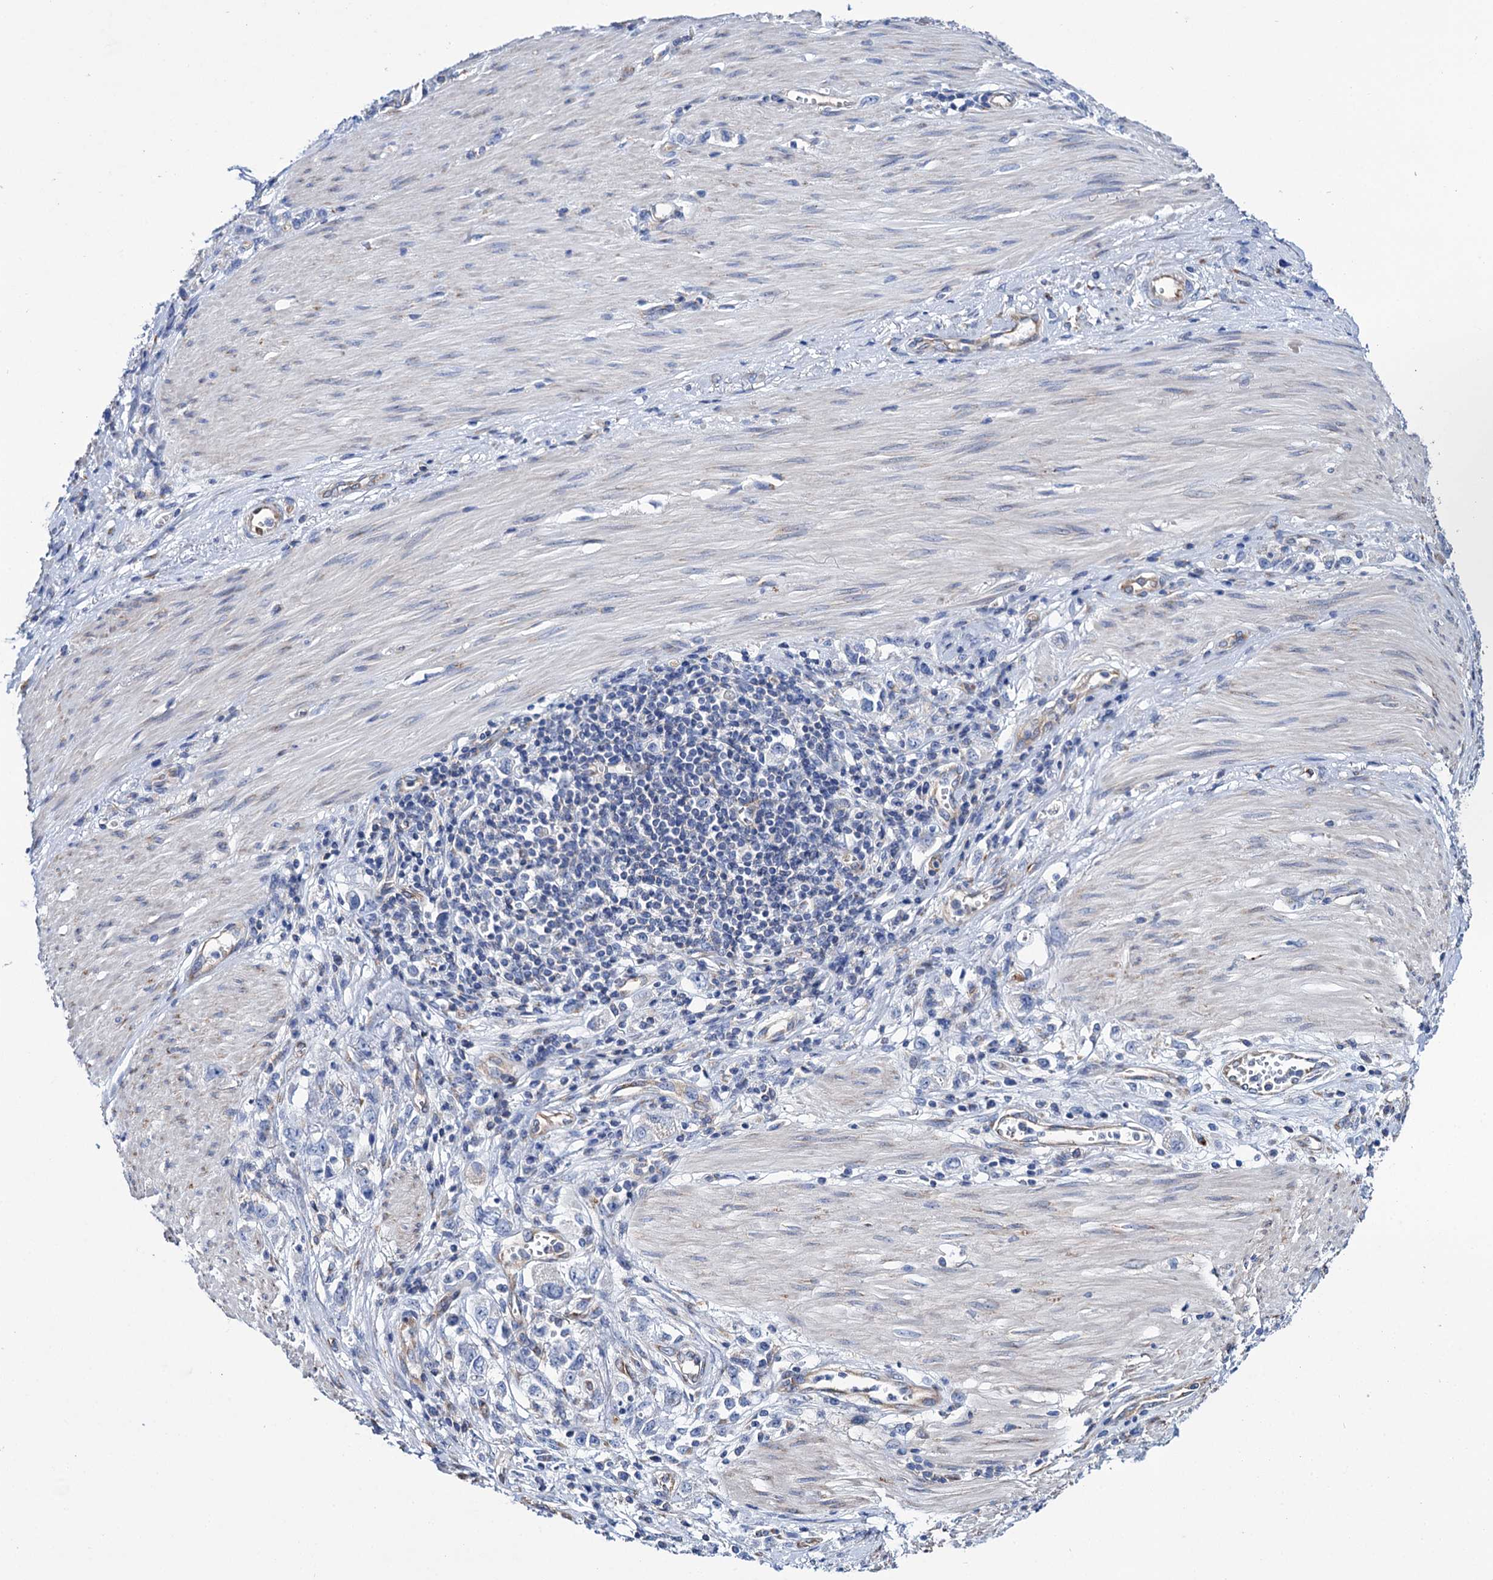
{"staining": {"intensity": "negative", "quantity": "none", "location": "none"}, "tissue": "stomach cancer", "cell_type": "Tumor cells", "image_type": "cancer", "snomed": [{"axis": "morphology", "description": "Adenocarcinoma, NOS"}, {"axis": "topography", "description": "Stomach"}], "caption": "Human stomach cancer stained for a protein using IHC shows no positivity in tumor cells.", "gene": "SCPEP1", "patient": {"sex": "female", "age": 76}}